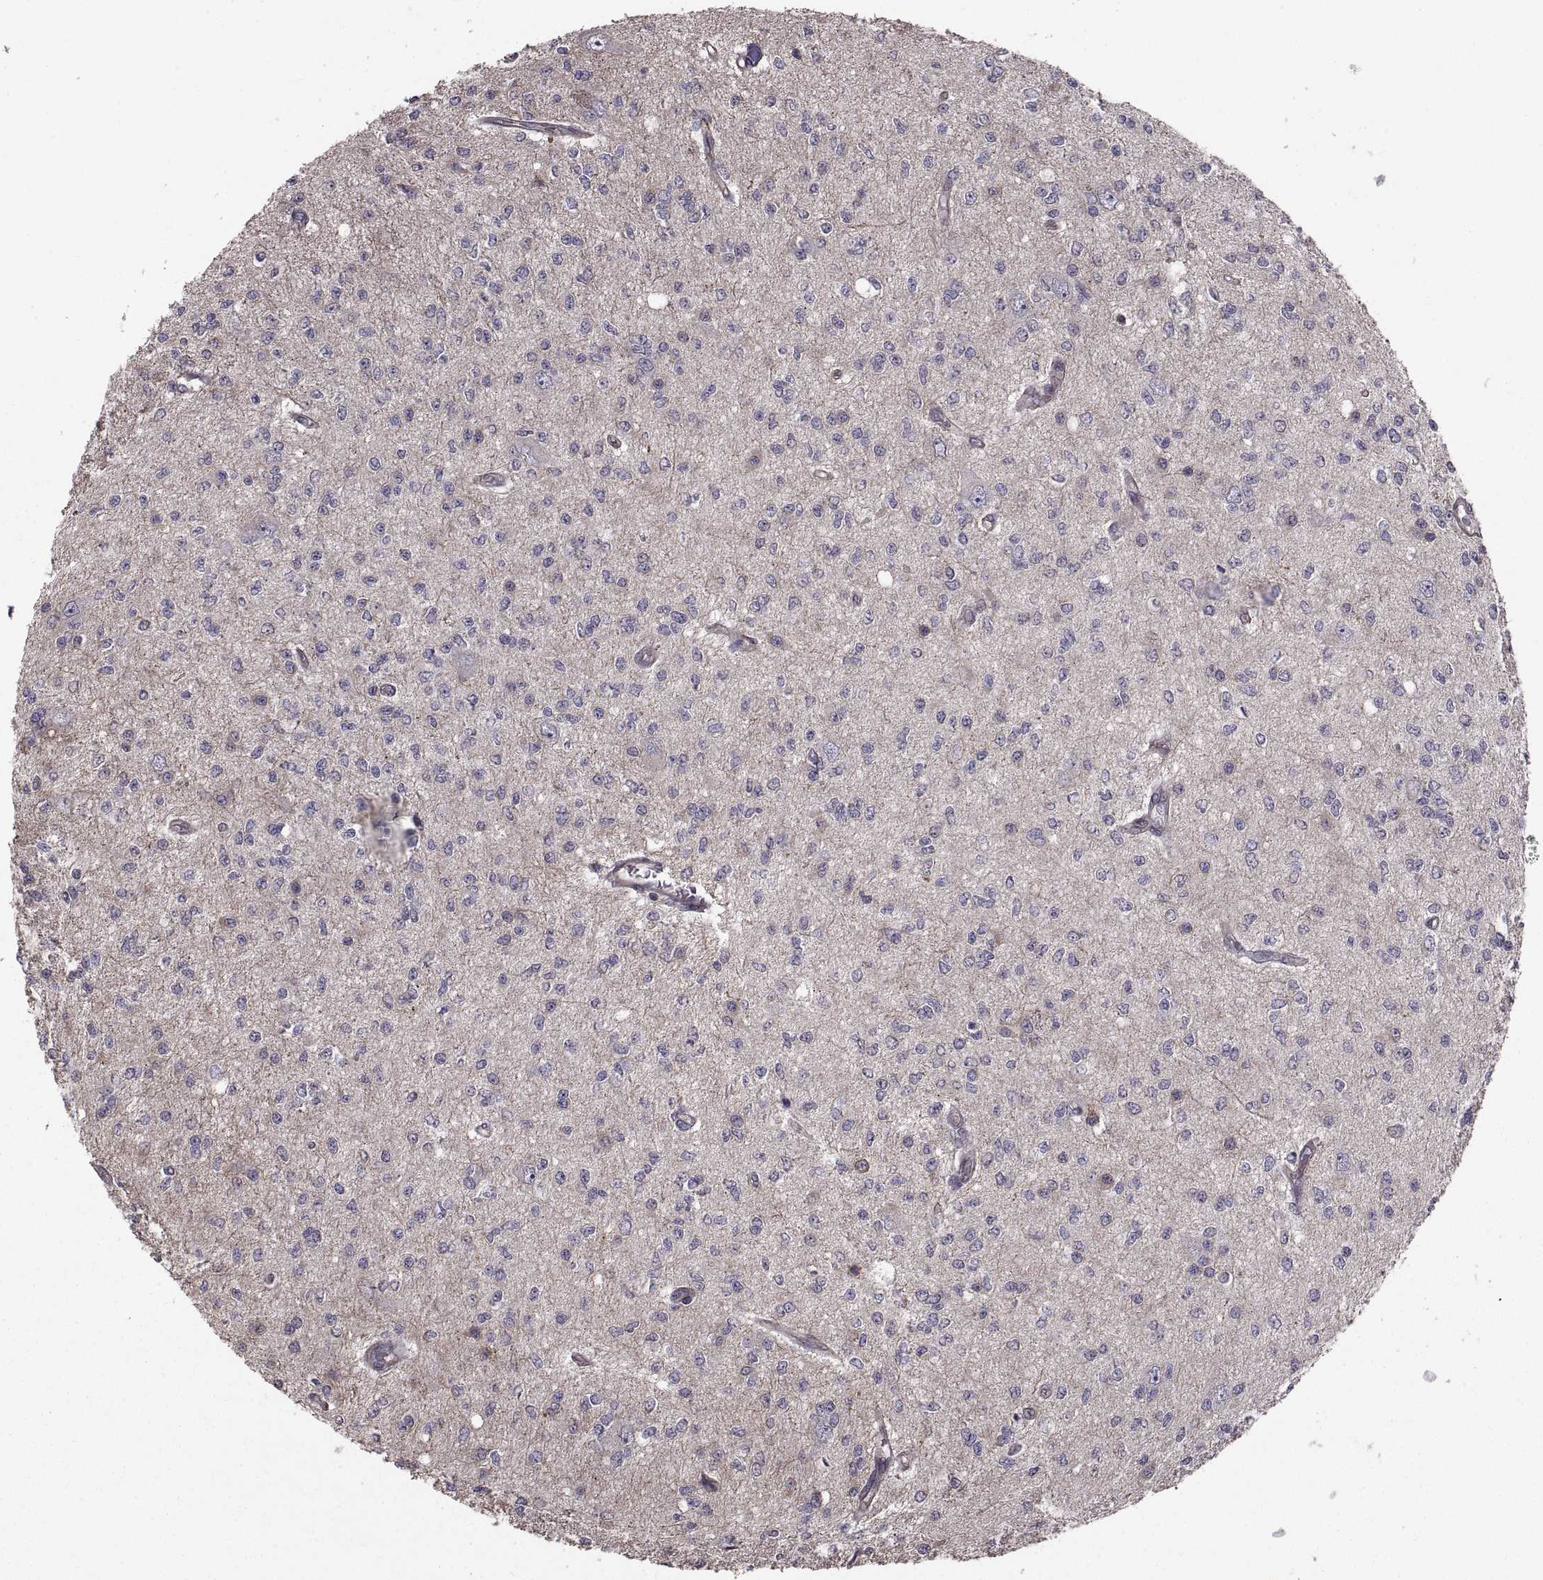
{"staining": {"intensity": "negative", "quantity": "none", "location": "none"}, "tissue": "glioma", "cell_type": "Tumor cells", "image_type": "cancer", "snomed": [{"axis": "morphology", "description": "Glioma, malignant, Low grade"}, {"axis": "topography", "description": "Brain"}], "caption": "A high-resolution micrograph shows immunohistochemistry (IHC) staining of glioma, which displays no significant expression in tumor cells. (Stains: DAB IHC with hematoxylin counter stain, Microscopy: brightfield microscopy at high magnification).", "gene": "PMM2", "patient": {"sex": "male", "age": 67}}